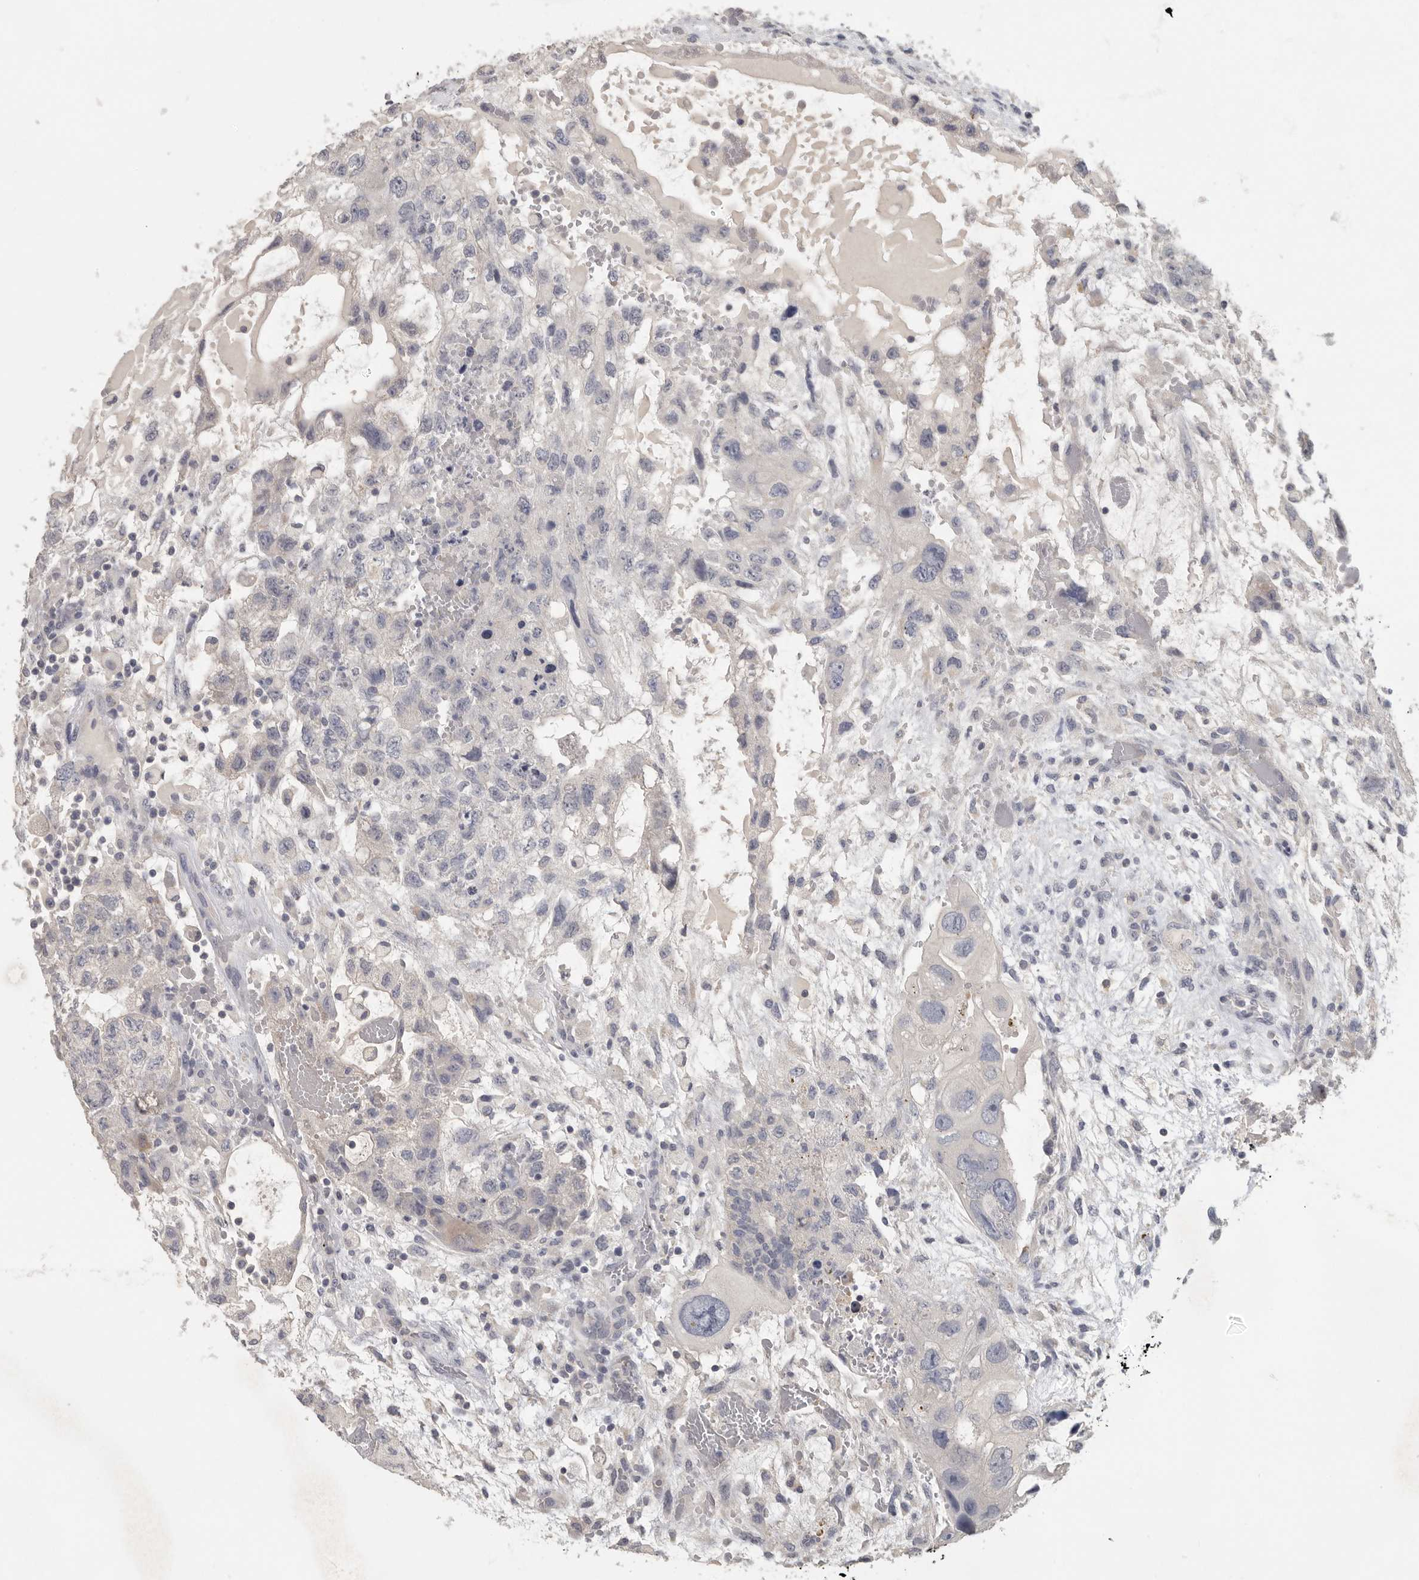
{"staining": {"intensity": "negative", "quantity": "none", "location": "none"}, "tissue": "testis cancer", "cell_type": "Tumor cells", "image_type": "cancer", "snomed": [{"axis": "morphology", "description": "Carcinoma, Embryonal, NOS"}, {"axis": "topography", "description": "Testis"}], "caption": "This is an IHC histopathology image of testis embryonal carcinoma. There is no expression in tumor cells.", "gene": "DNAJC11", "patient": {"sex": "male", "age": 36}}